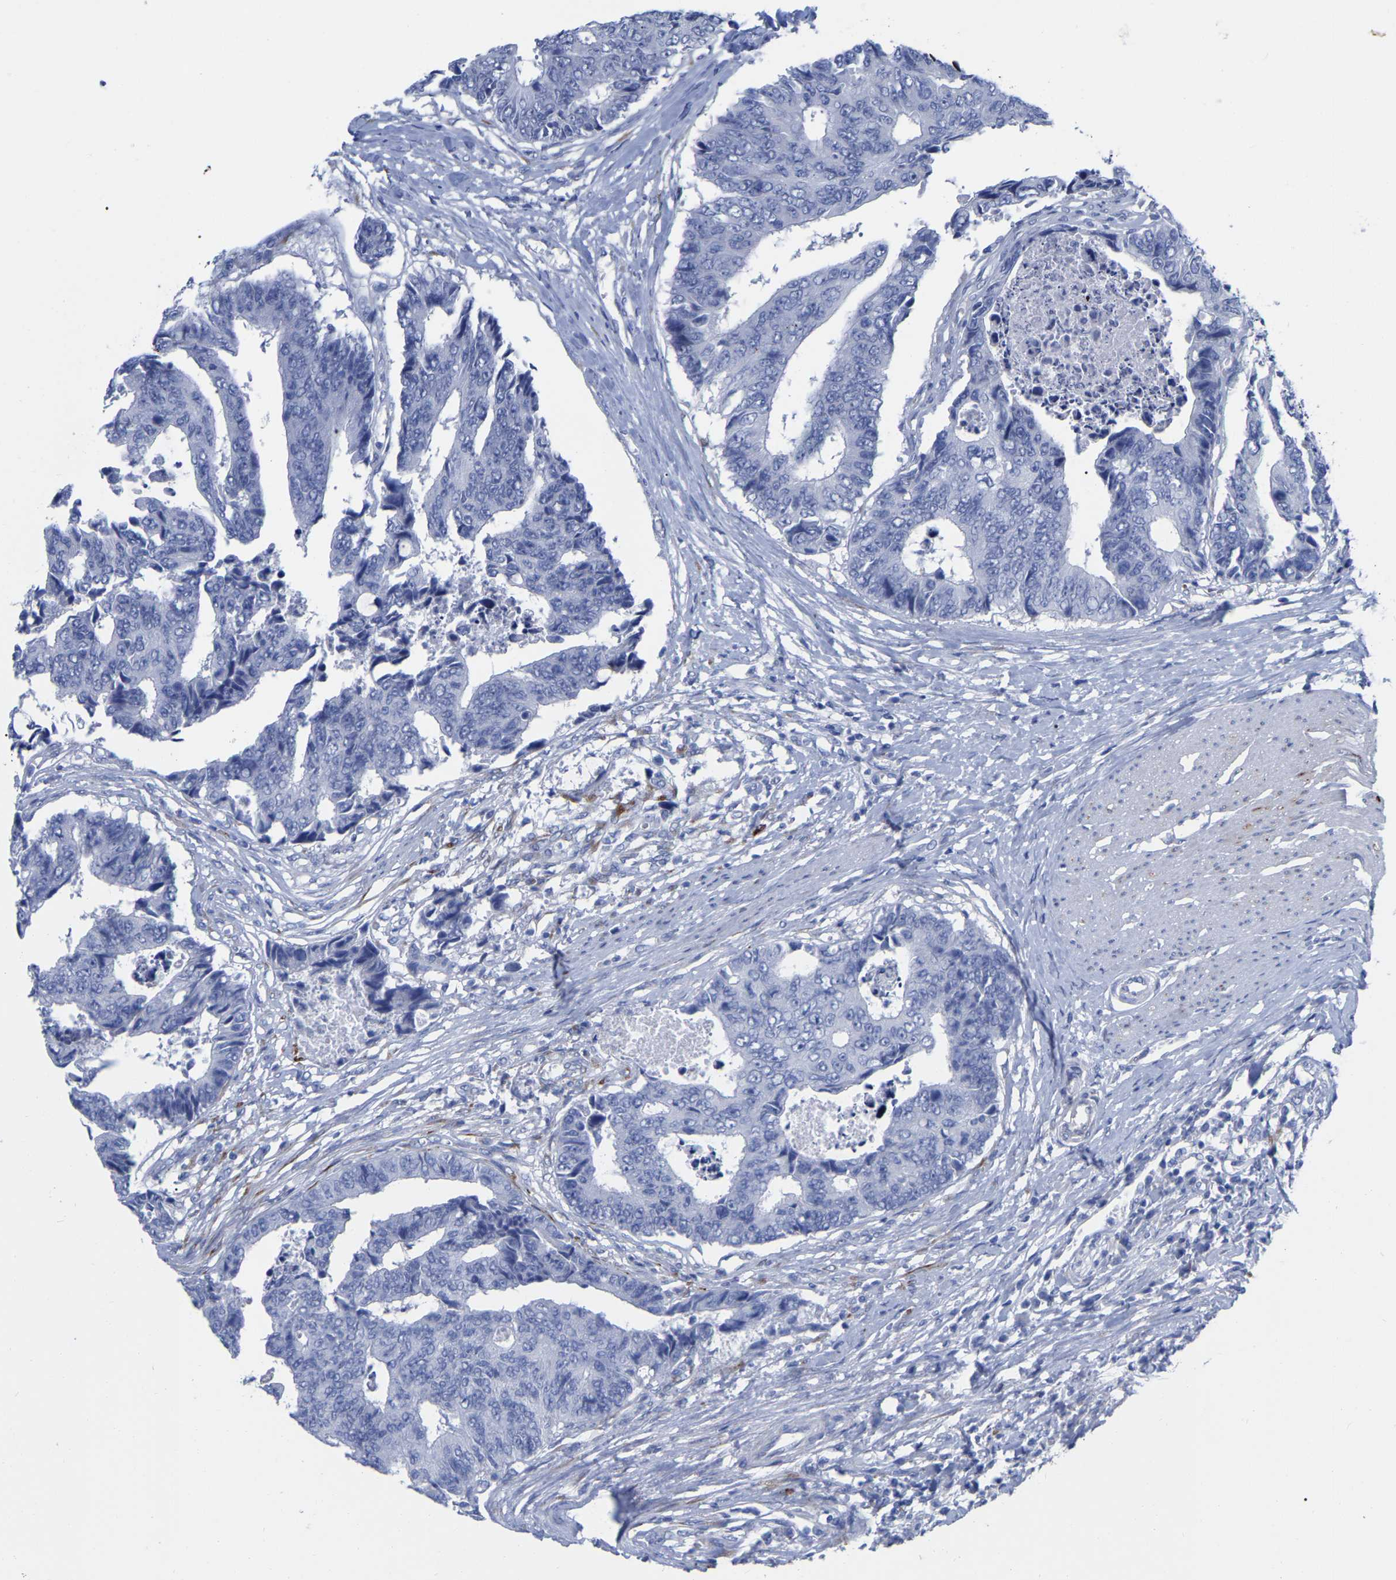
{"staining": {"intensity": "negative", "quantity": "none", "location": "none"}, "tissue": "colorectal cancer", "cell_type": "Tumor cells", "image_type": "cancer", "snomed": [{"axis": "morphology", "description": "Adenocarcinoma, NOS"}, {"axis": "topography", "description": "Rectum"}], "caption": "DAB (3,3'-diaminobenzidine) immunohistochemical staining of human colorectal cancer (adenocarcinoma) demonstrates no significant positivity in tumor cells.", "gene": "HAPLN1", "patient": {"sex": "male", "age": 84}}